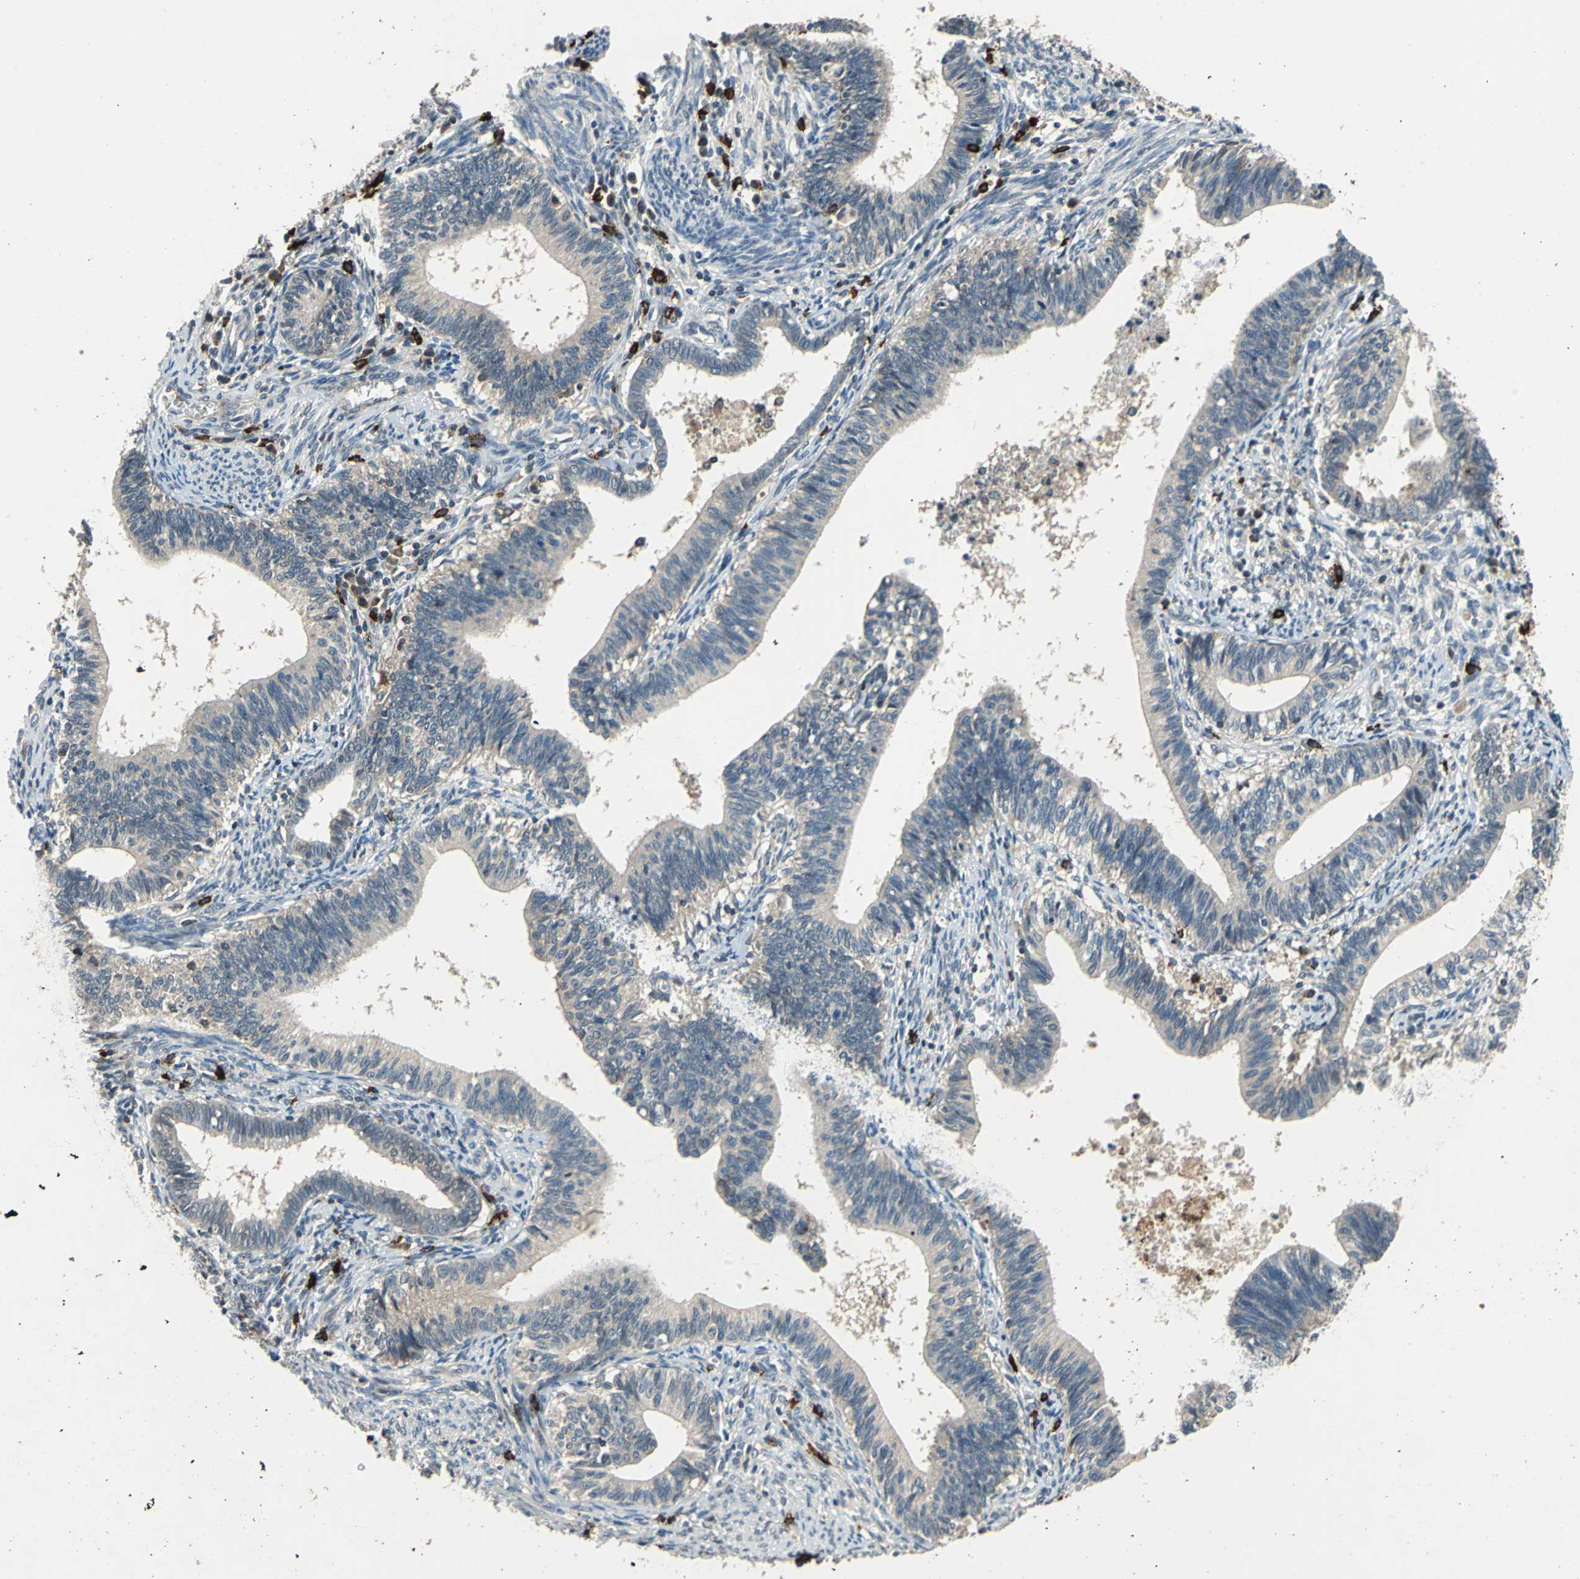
{"staining": {"intensity": "weak", "quantity": "25%-75%", "location": "cytoplasmic/membranous"}, "tissue": "cervical cancer", "cell_type": "Tumor cells", "image_type": "cancer", "snomed": [{"axis": "morphology", "description": "Adenocarcinoma, NOS"}, {"axis": "topography", "description": "Cervix"}], "caption": "IHC of human cervical cancer displays low levels of weak cytoplasmic/membranous positivity in about 25%-75% of tumor cells.", "gene": "SLC19A2", "patient": {"sex": "female", "age": 44}}